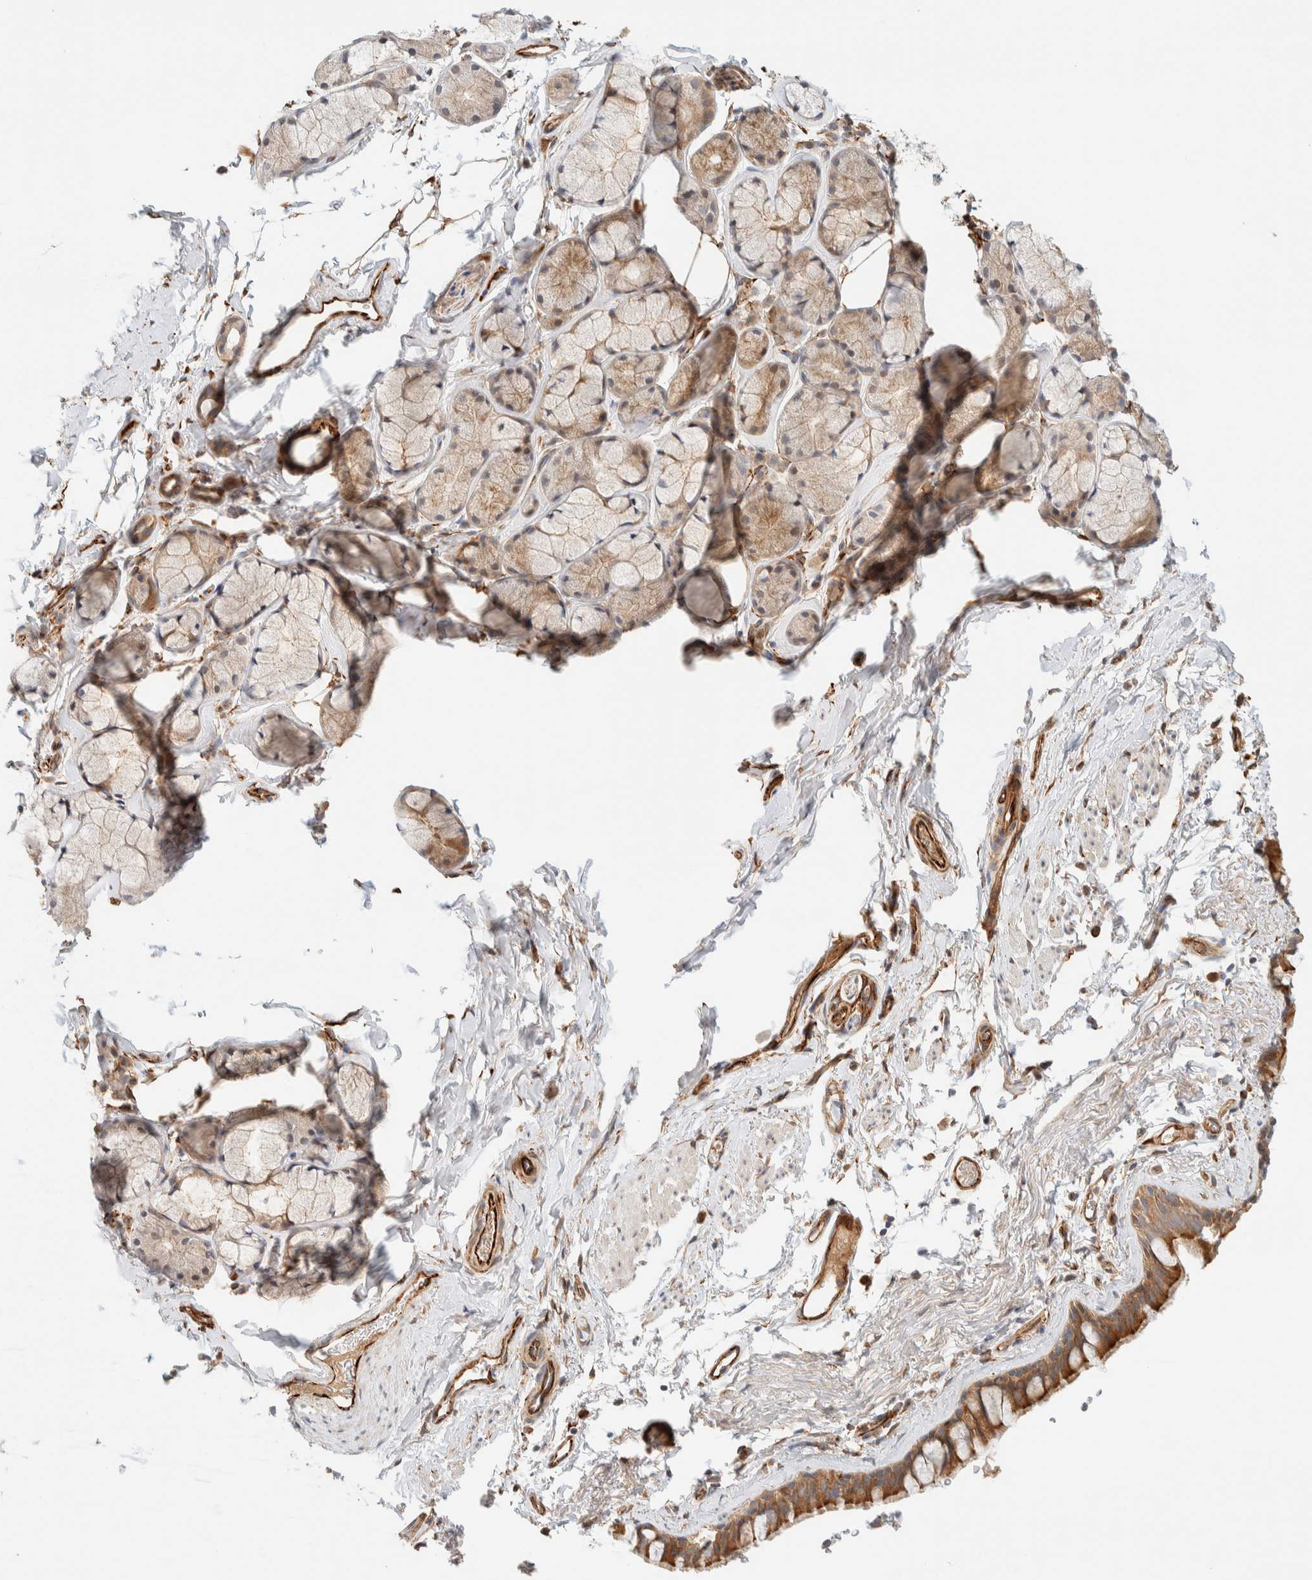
{"staining": {"intensity": "moderate", "quantity": ">75%", "location": "cytoplasmic/membranous"}, "tissue": "bronchus", "cell_type": "Respiratory epithelial cells", "image_type": "normal", "snomed": [{"axis": "morphology", "description": "Normal tissue, NOS"}, {"axis": "topography", "description": "Cartilage tissue"}, {"axis": "topography", "description": "Bronchus"}, {"axis": "topography", "description": "Lung"}], "caption": "Brown immunohistochemical staining in normal human bronchus shows moderate cytoplasmic/membranous expression in approximately >75% of respiratory epithelial cells. Nuclei are stained in blue.", "gene": "FAT1", "patient": {"sex": "male", "age": 64}}